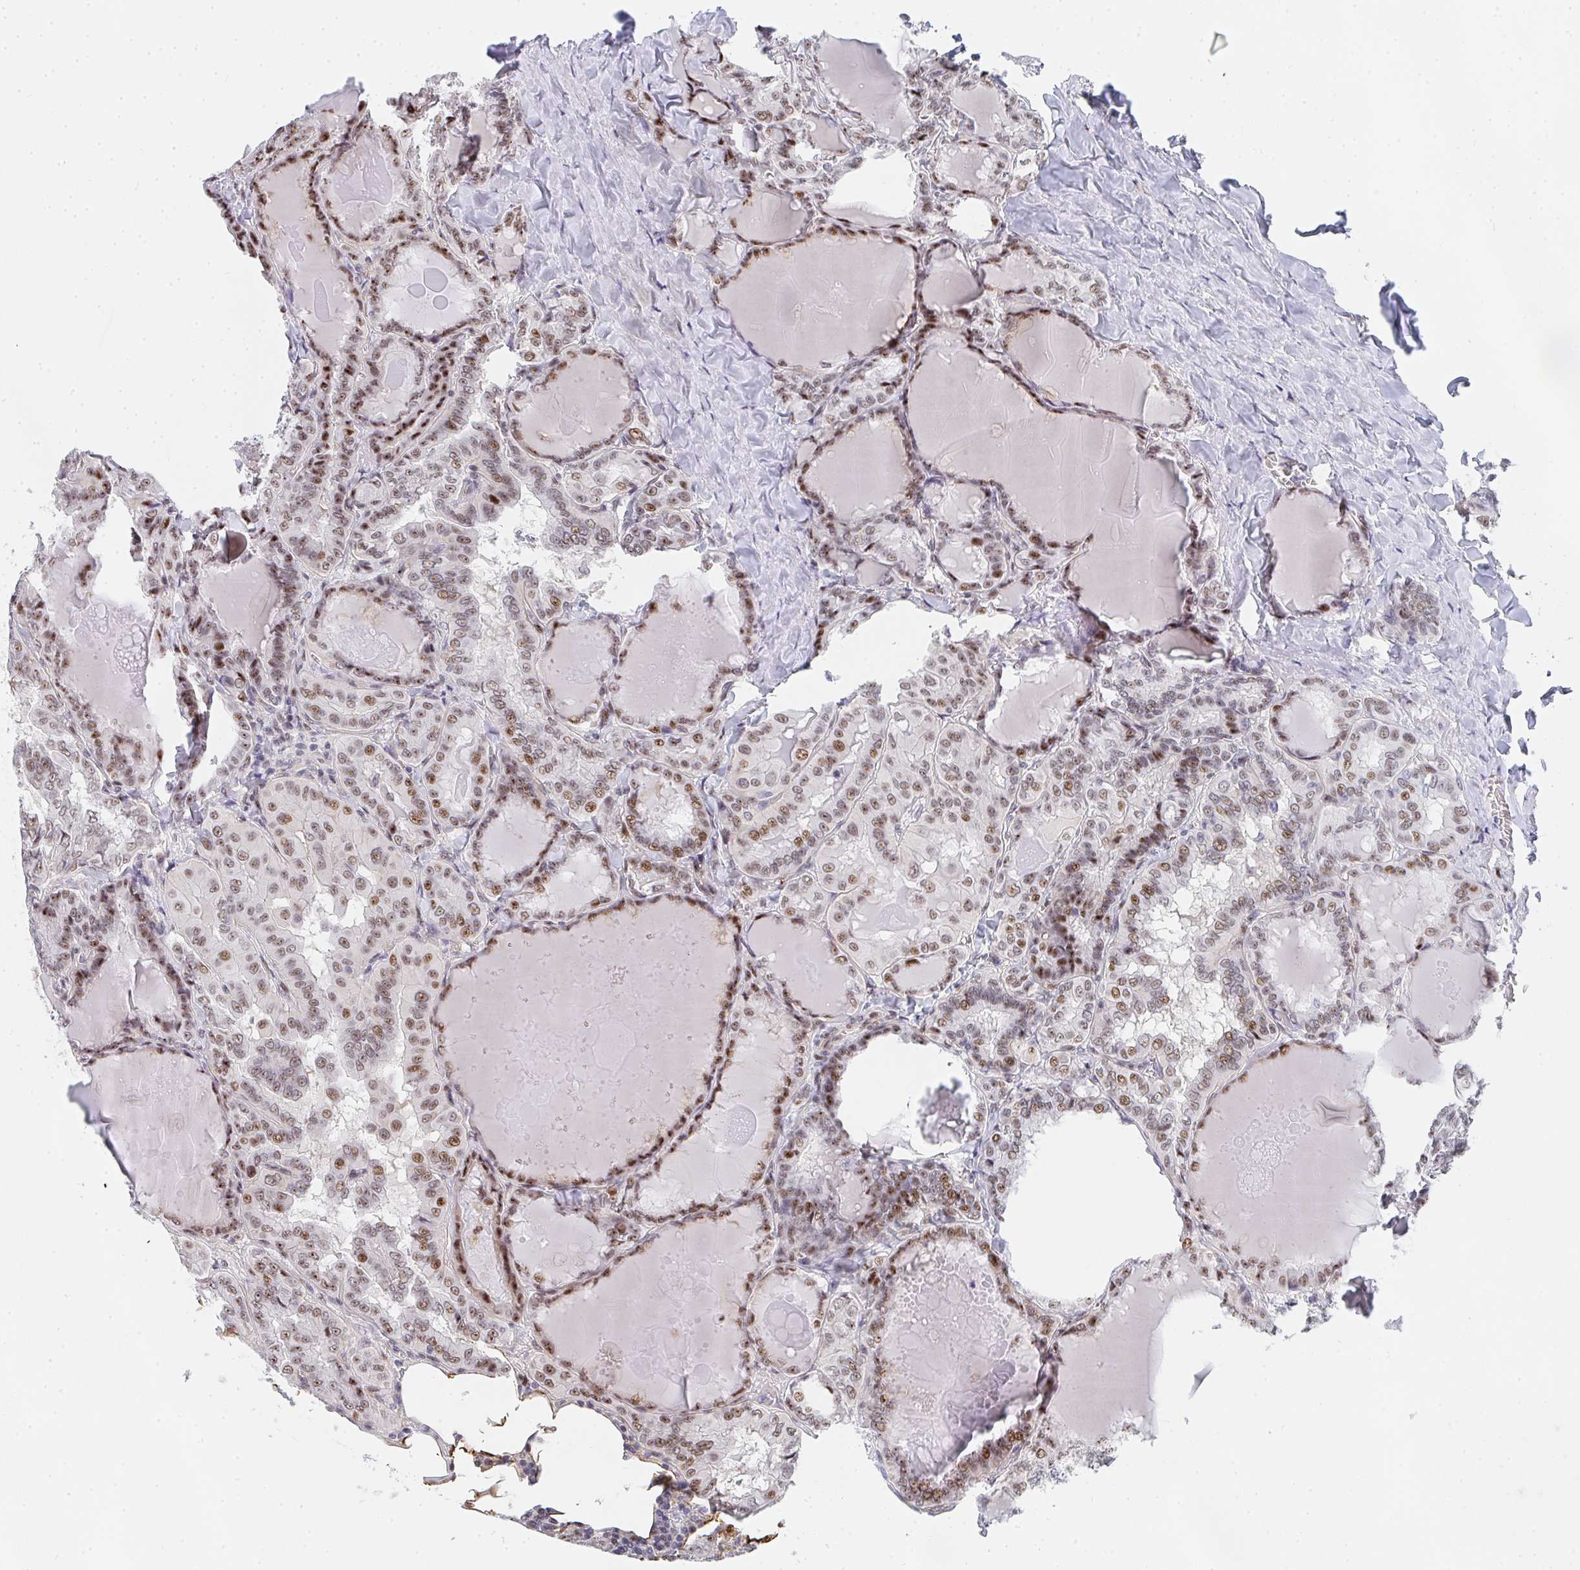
{"staining": {"intensity": "moderate", "quantity": ">75%", "location": "nuclear"}, "tissue": "thyroid cancer", "cell_type": "Tumor cells", "image_type": "cancer", "snomed": [{"axis": "morphology", "description": "Papillary adenocarcinoma, NOS"}, {"axis": "topography", "description": "Thyroid gland"}], "caption": "DAB (3,3'-diaminobenzidine) immunohistochemical staining of human thyroid cancer (papillary adenocarcinoma) displays moderate nuclear protein staining in approximately >75% of tumor cells.", "gene": "ZIC3", "patient": {"sex": "female", "age": 46}}